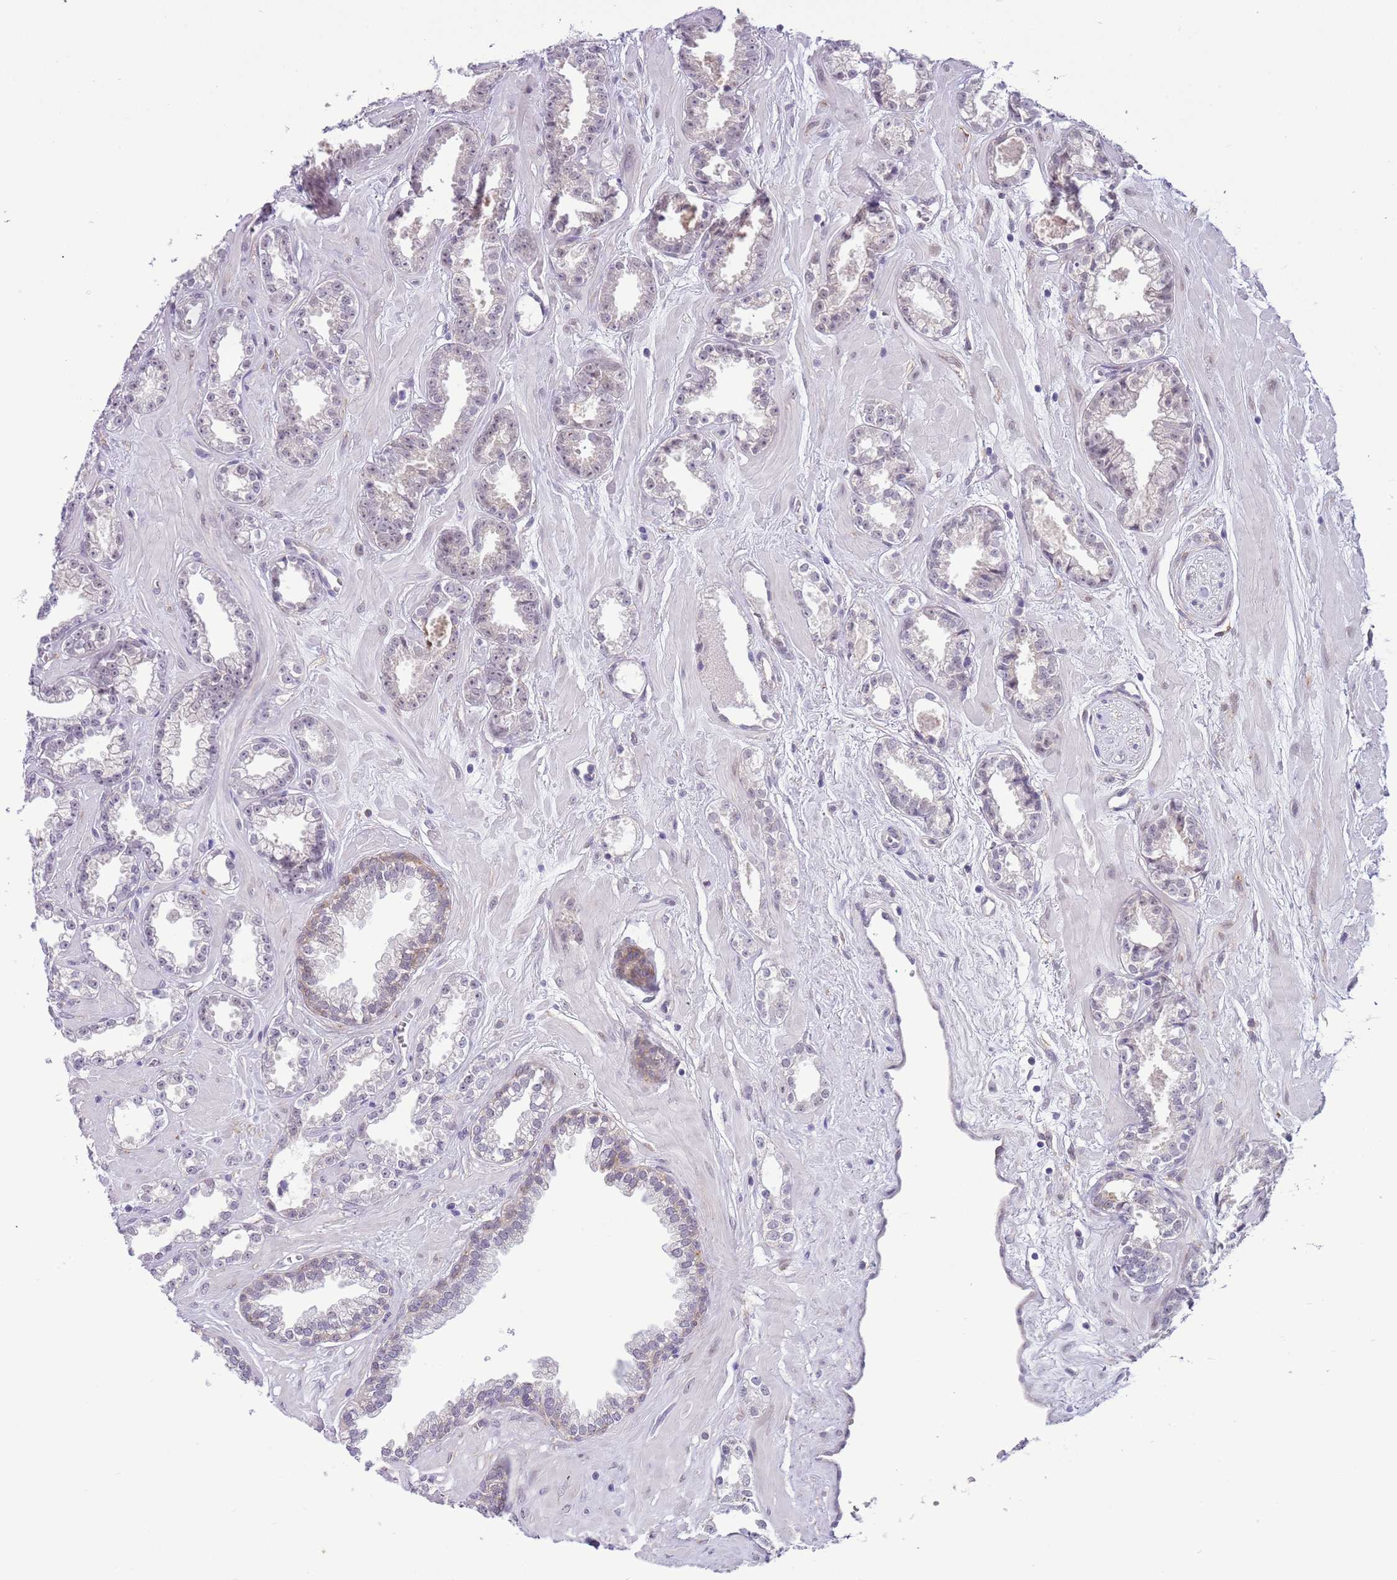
{"staining": {"intensity": "negative", "quantity": "none", "location": "none"}, "tissue": "prostate cancer", "cell_type": "Tumor cells", "image_type": "cancer", "snomed": [{"axis": "morphology", "description": "Adenocarcinoma, Low grade"}, {"axis": "topography", "description": "Prostate"}], "caption": "Human prostate low-grade adenocarcinoma stained for a protein using immunohistochemistry (IHC) exhibits no expression in tumor cells.", "gene": "FAM120C", "patient": {"sex": "male", "age": 60}}